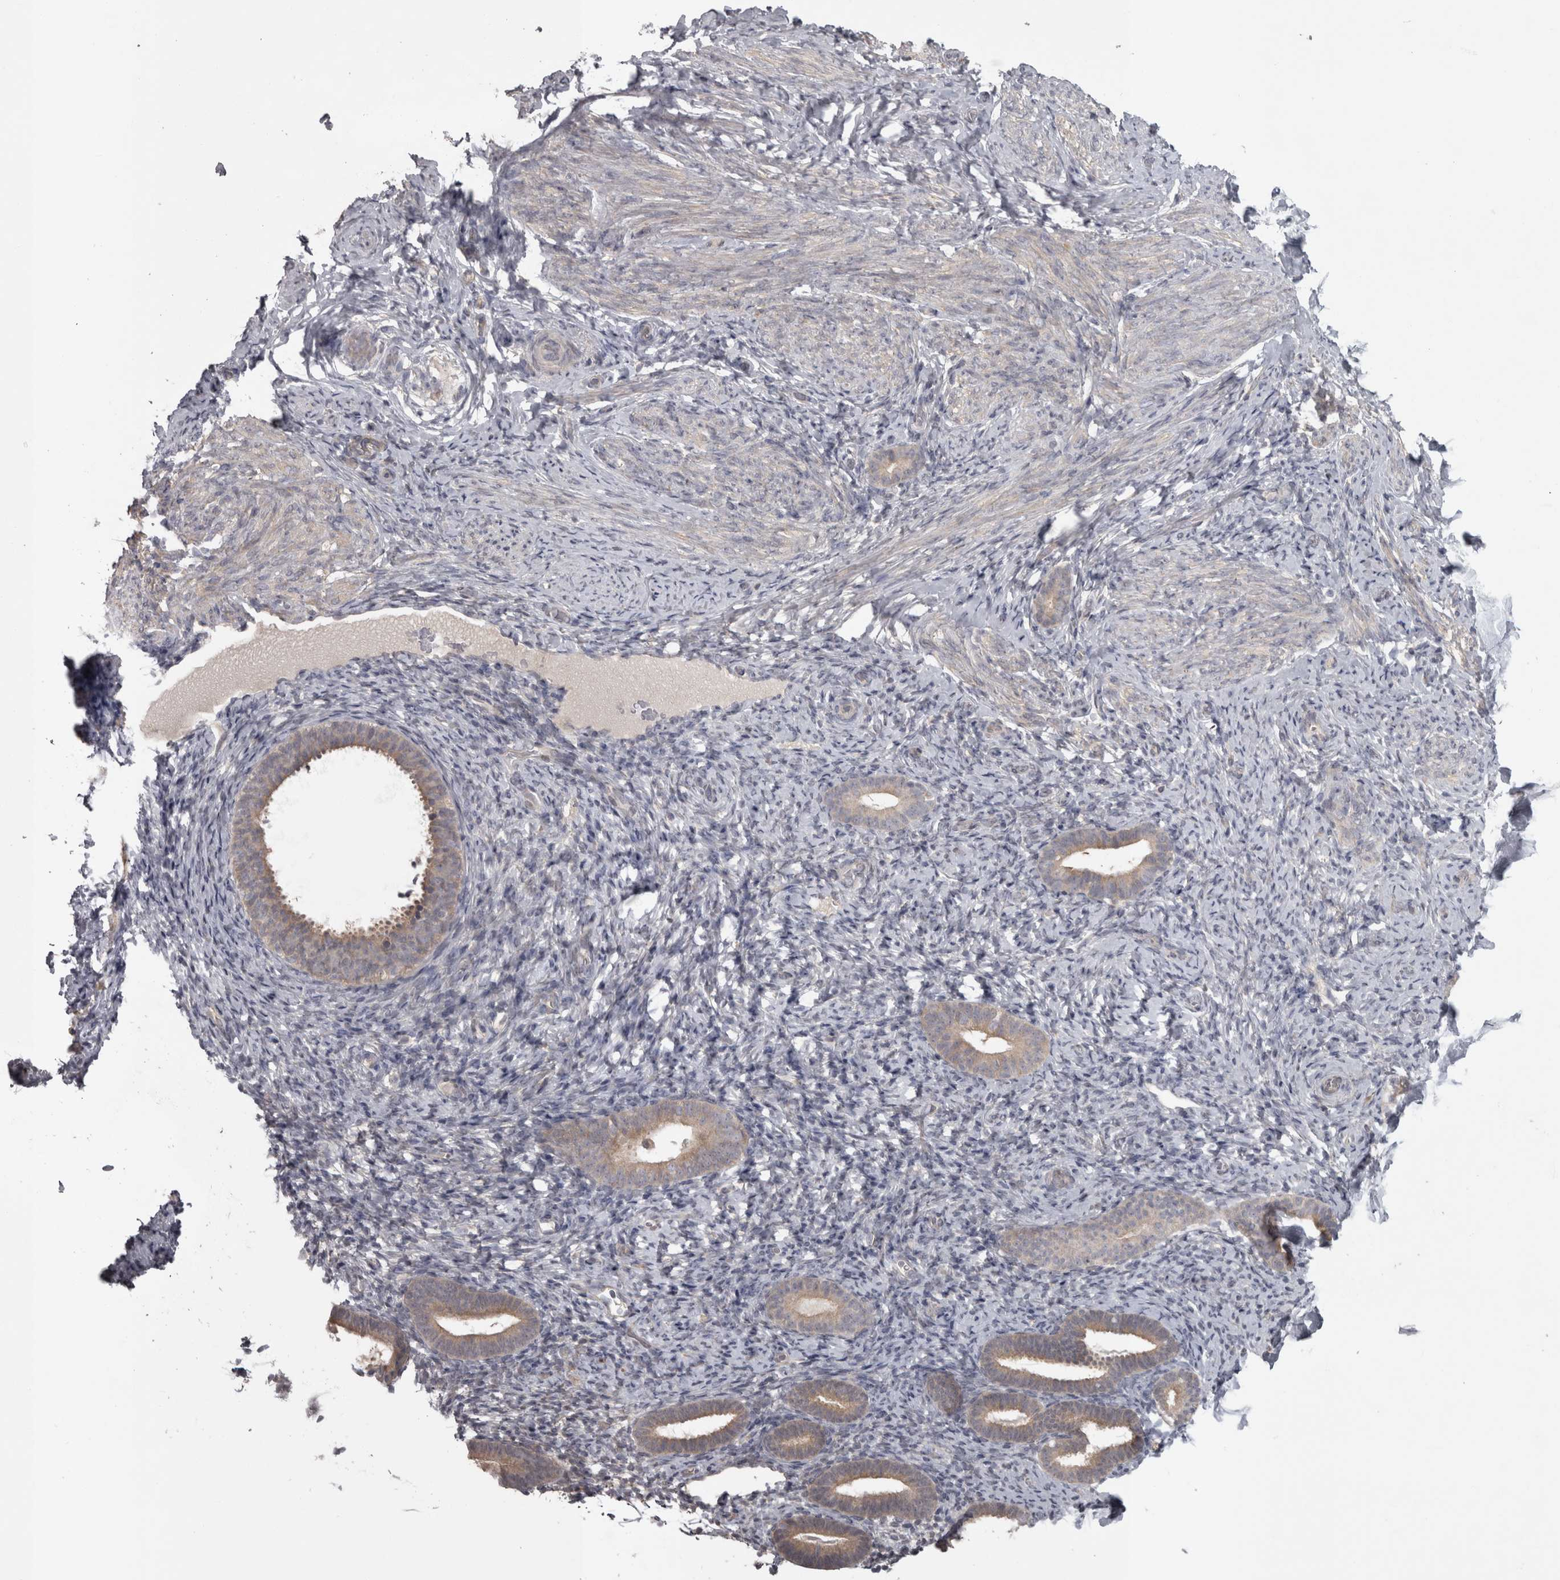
{"staining": {"intensity": "negative", "quantity": "none", "location": "none"}, "tissue": "endometrium", "cell_type": "Cells in endometrial stroma", "image_type": "normal", "snomed": [{"axis": "morphology", "description": "Normal tissue, NOS"}, {"axis": "topography", "description": "Endometrium"}], "caption": "DAB immunohistochemical staining of benign human endometrium reveals no significant expression in cells in endometrial stroma.", "gene": "SLCO5A1", "patient": {"sex": "female", "age": 51}}